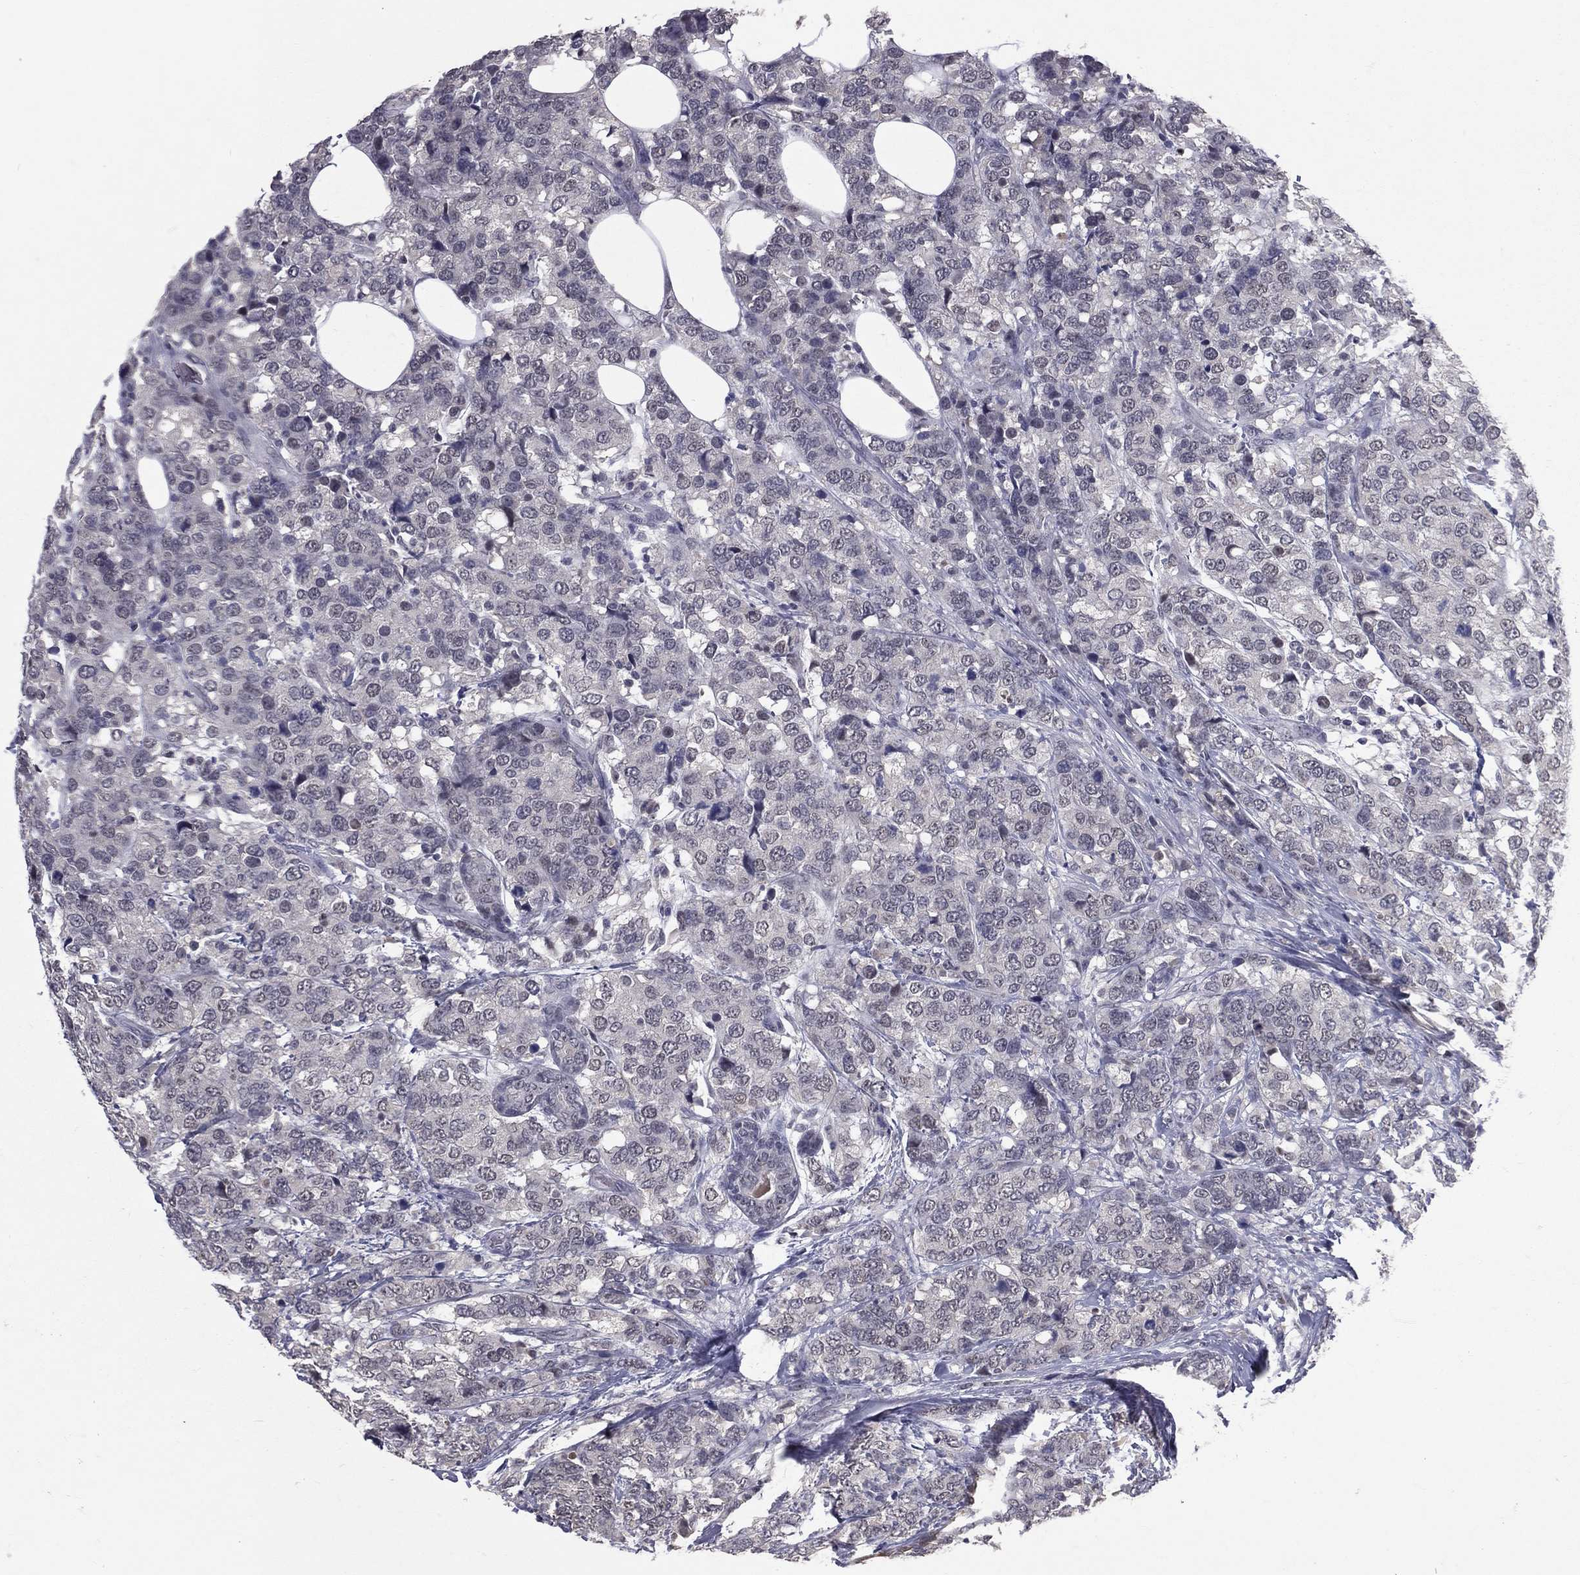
{"staining": {"intensity": "negative", "quantity": "none", "location": "none"}, "tissue": "breast cancer", "cell_type": "Tumor cells", "image_type": "cancer", "snomed": [{"axis": "morphology", "description": "Lobular carcinoma"}, {"axis": "topography", "description": "Breast"}], "caption": "Breast lobular carcinoma was stained to show a protein in brown. There is no significant staining in tumor cells. (DAB IHC with hematoxylin counter stain).", "gene": "DSG4", "patient": {"sex": "female", "age": 59}}